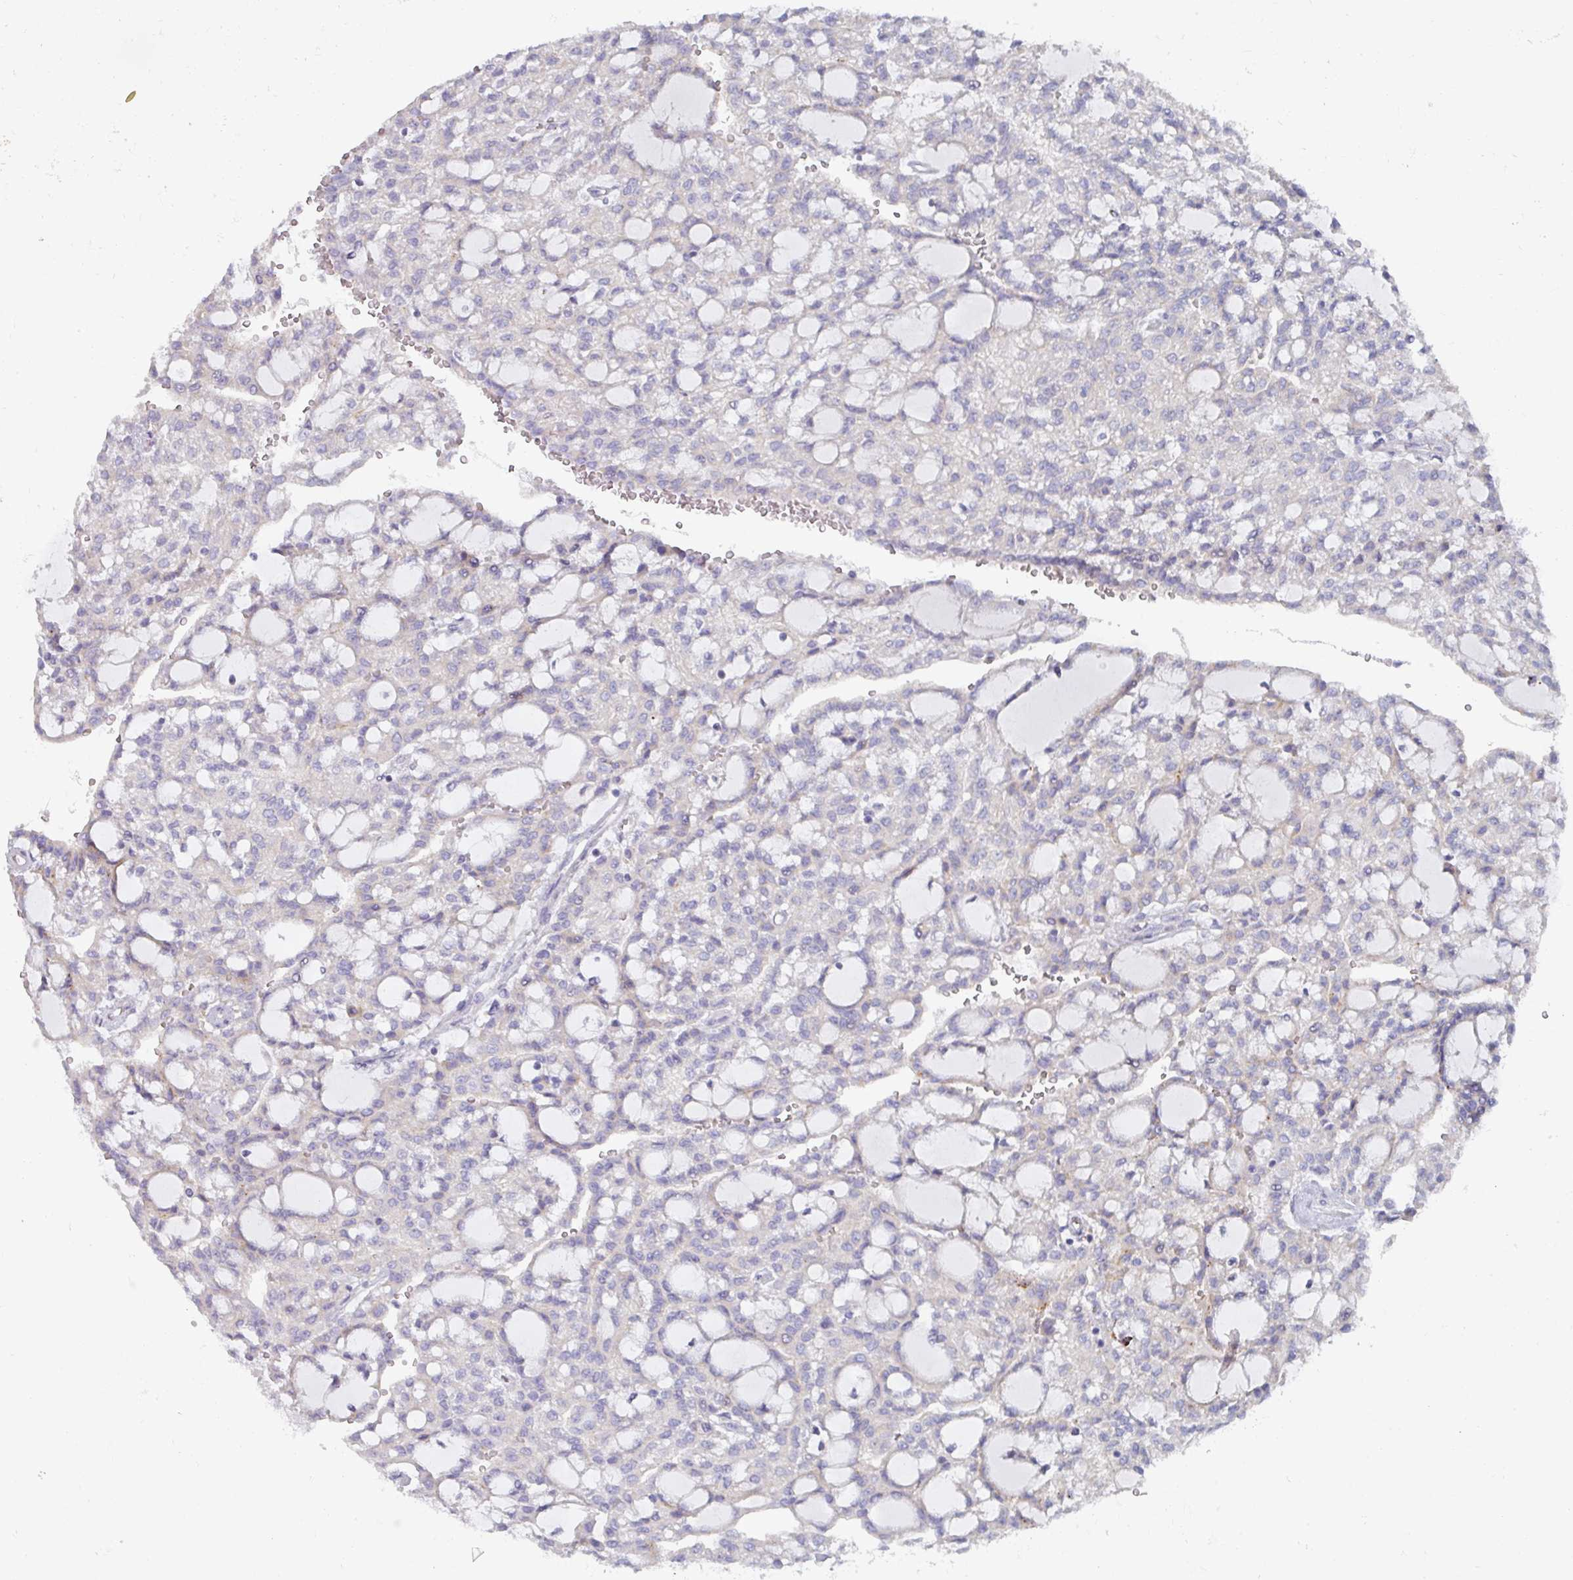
{"staining": {"intensity": "negative", "quantity": "none", "location": "none"}, "tissue": "renal cancer", "cell_type": "Tumor cells", "image_type": "cancer", "snomed": [{"axis": "morphology", "description": "Adenocarcinoma, NOS"}, {"axis": "topography", "description": "Kidney"}], "caption": "Immunohistochemical staining of human renal adenocarcinoma reveals no significant expression in tumor cells.", "gene": "NT5C1A", "patient": {"sex": "male", "age": 63}}